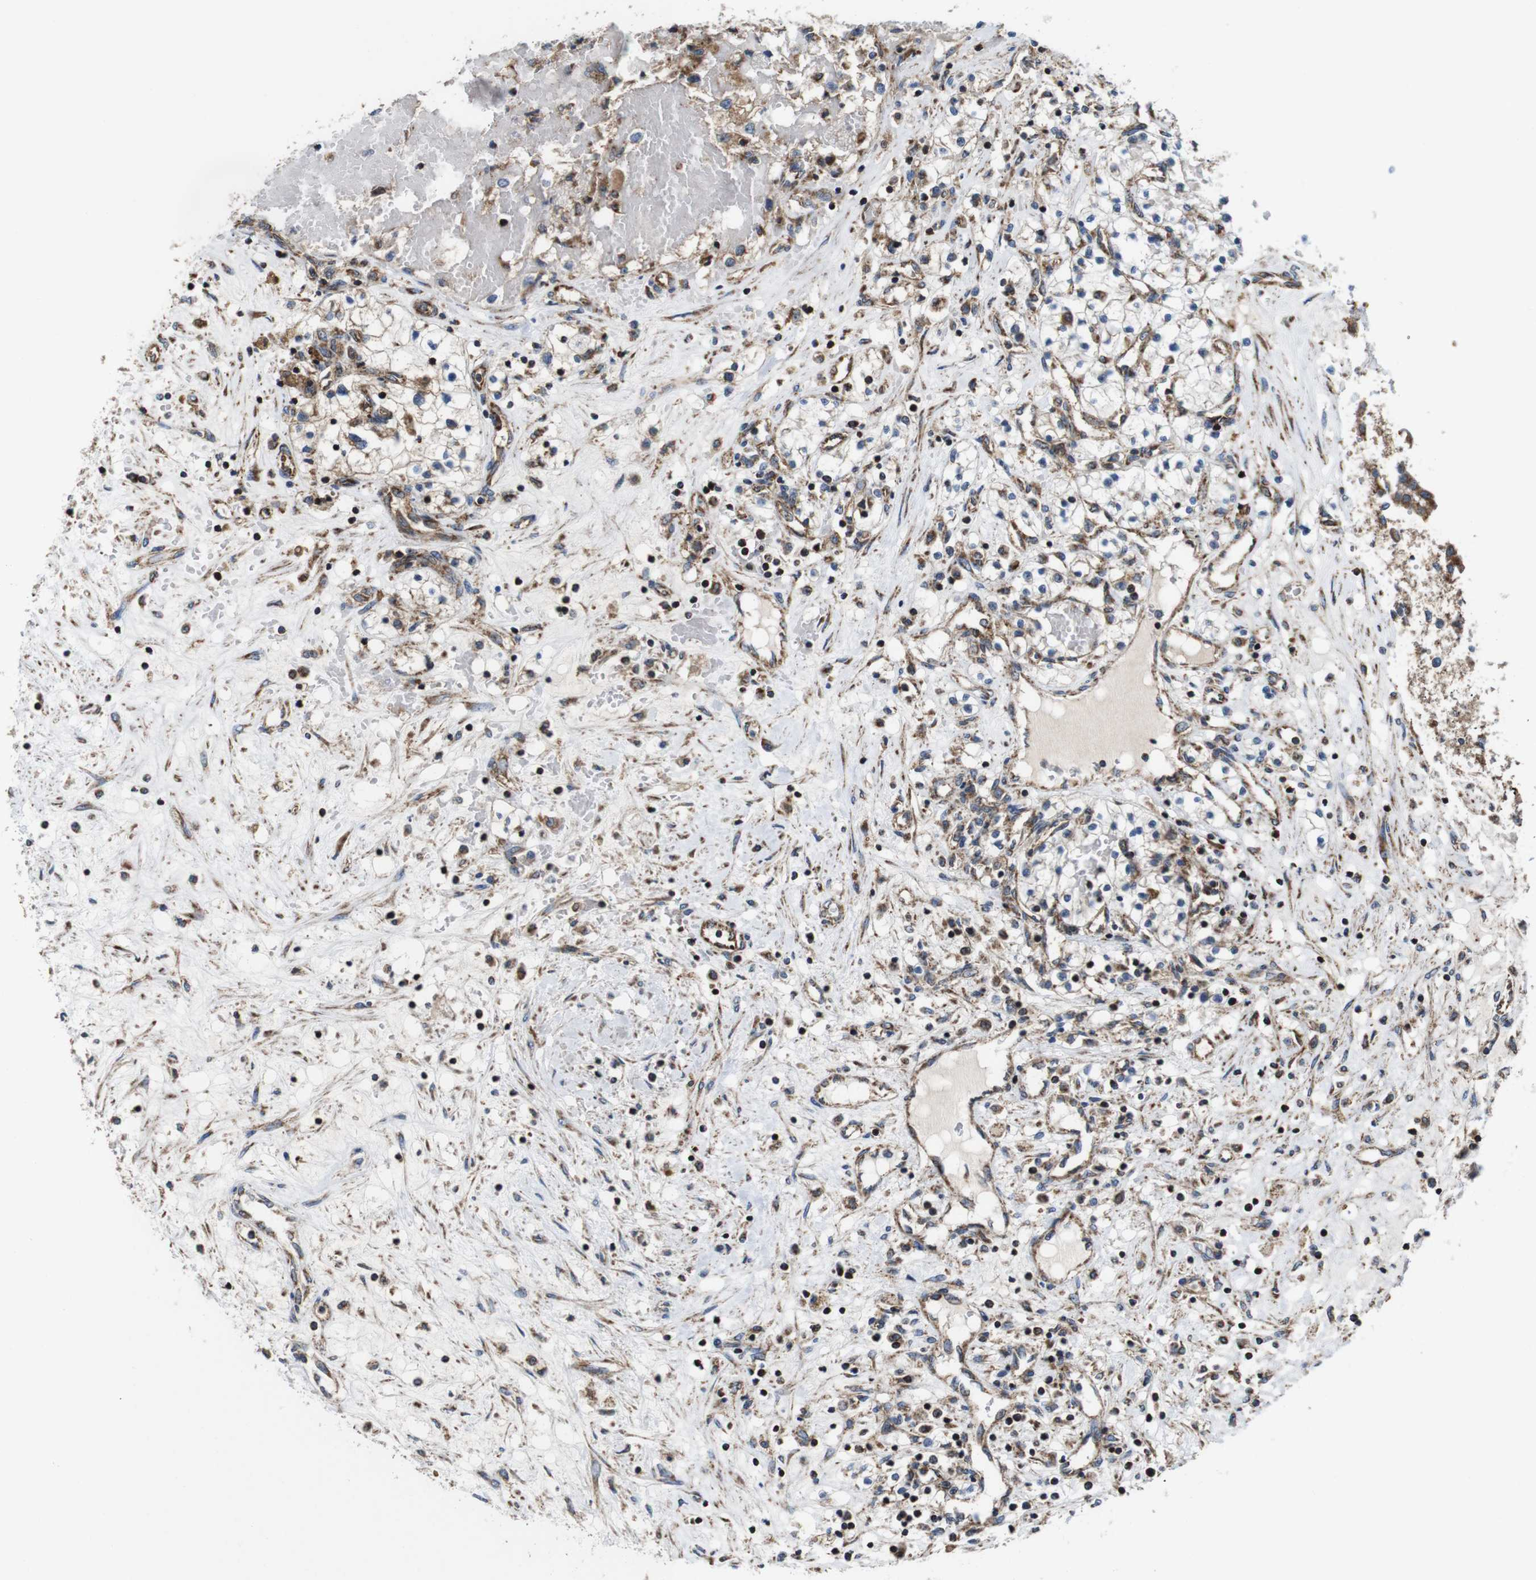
{"staining": {"intensity": "negative", "quantity": "none", "location": "none"}, "tissue": "renal cancer", "cell_type": "Tumor cells", "image_type": "cancer", "snomed": [{"axis": "morphology", "description": "Adenocarcinoma, NOS"}, {"axis": "topography", "description": "Kidney"}], "caption": "Micrograph shows no protein staining in tumor cells of renal cancer (adenocarcinoma) tissue.", "gene": "HK1", "patient": {"sex": "male", "age": 68}}